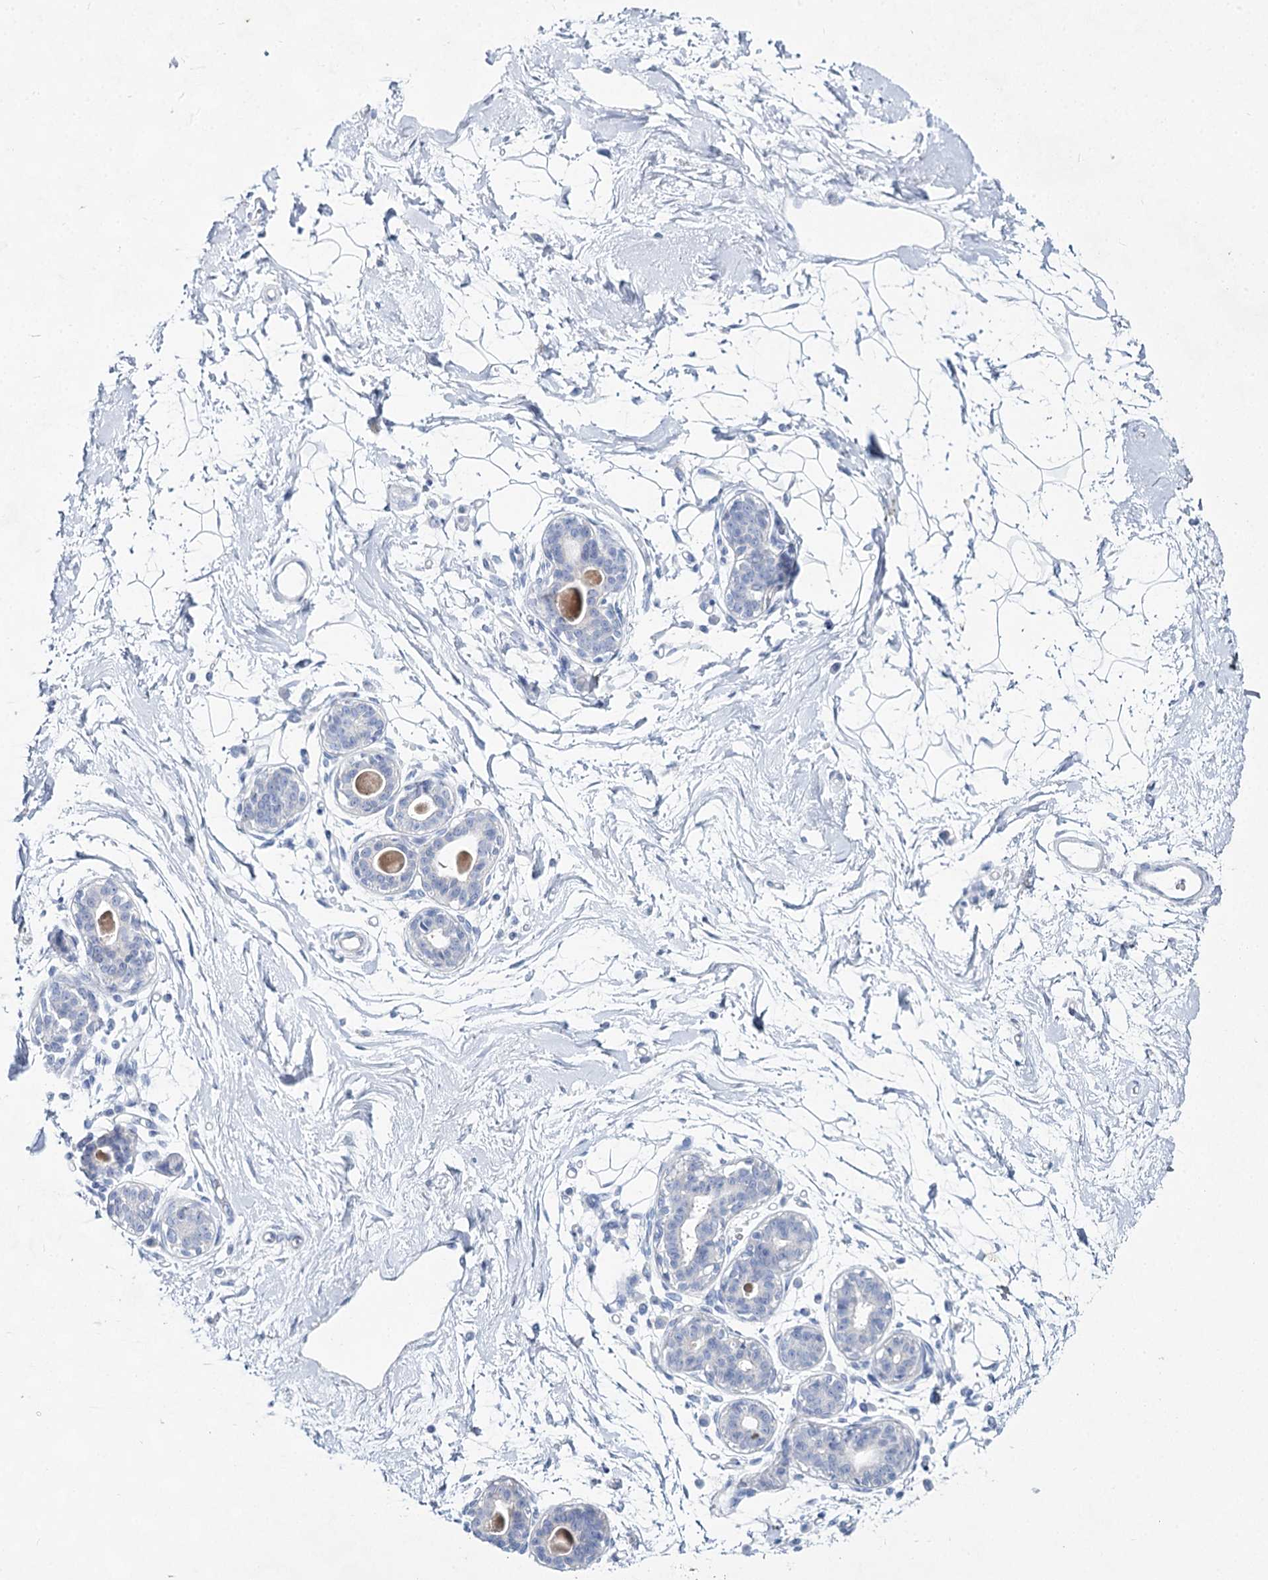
{"staining": {"intensity": "negative", "quantity": "none", "location": "none"}, "tissue": "breast", "cell_type": "Adipocytes", "image_type": "normal", "snomed": [{"axis": "morphology", "description": "Normal tissue, NOS"}, {"axis": "topography", "description": "Breast"}], "caption": "High power microscopy image of an IHC photomicrograph of normal breast, revealing no significant staining in adipocytes.", "gene": "SLC17A2", "patient": {"sex": "female", "age": 45}}